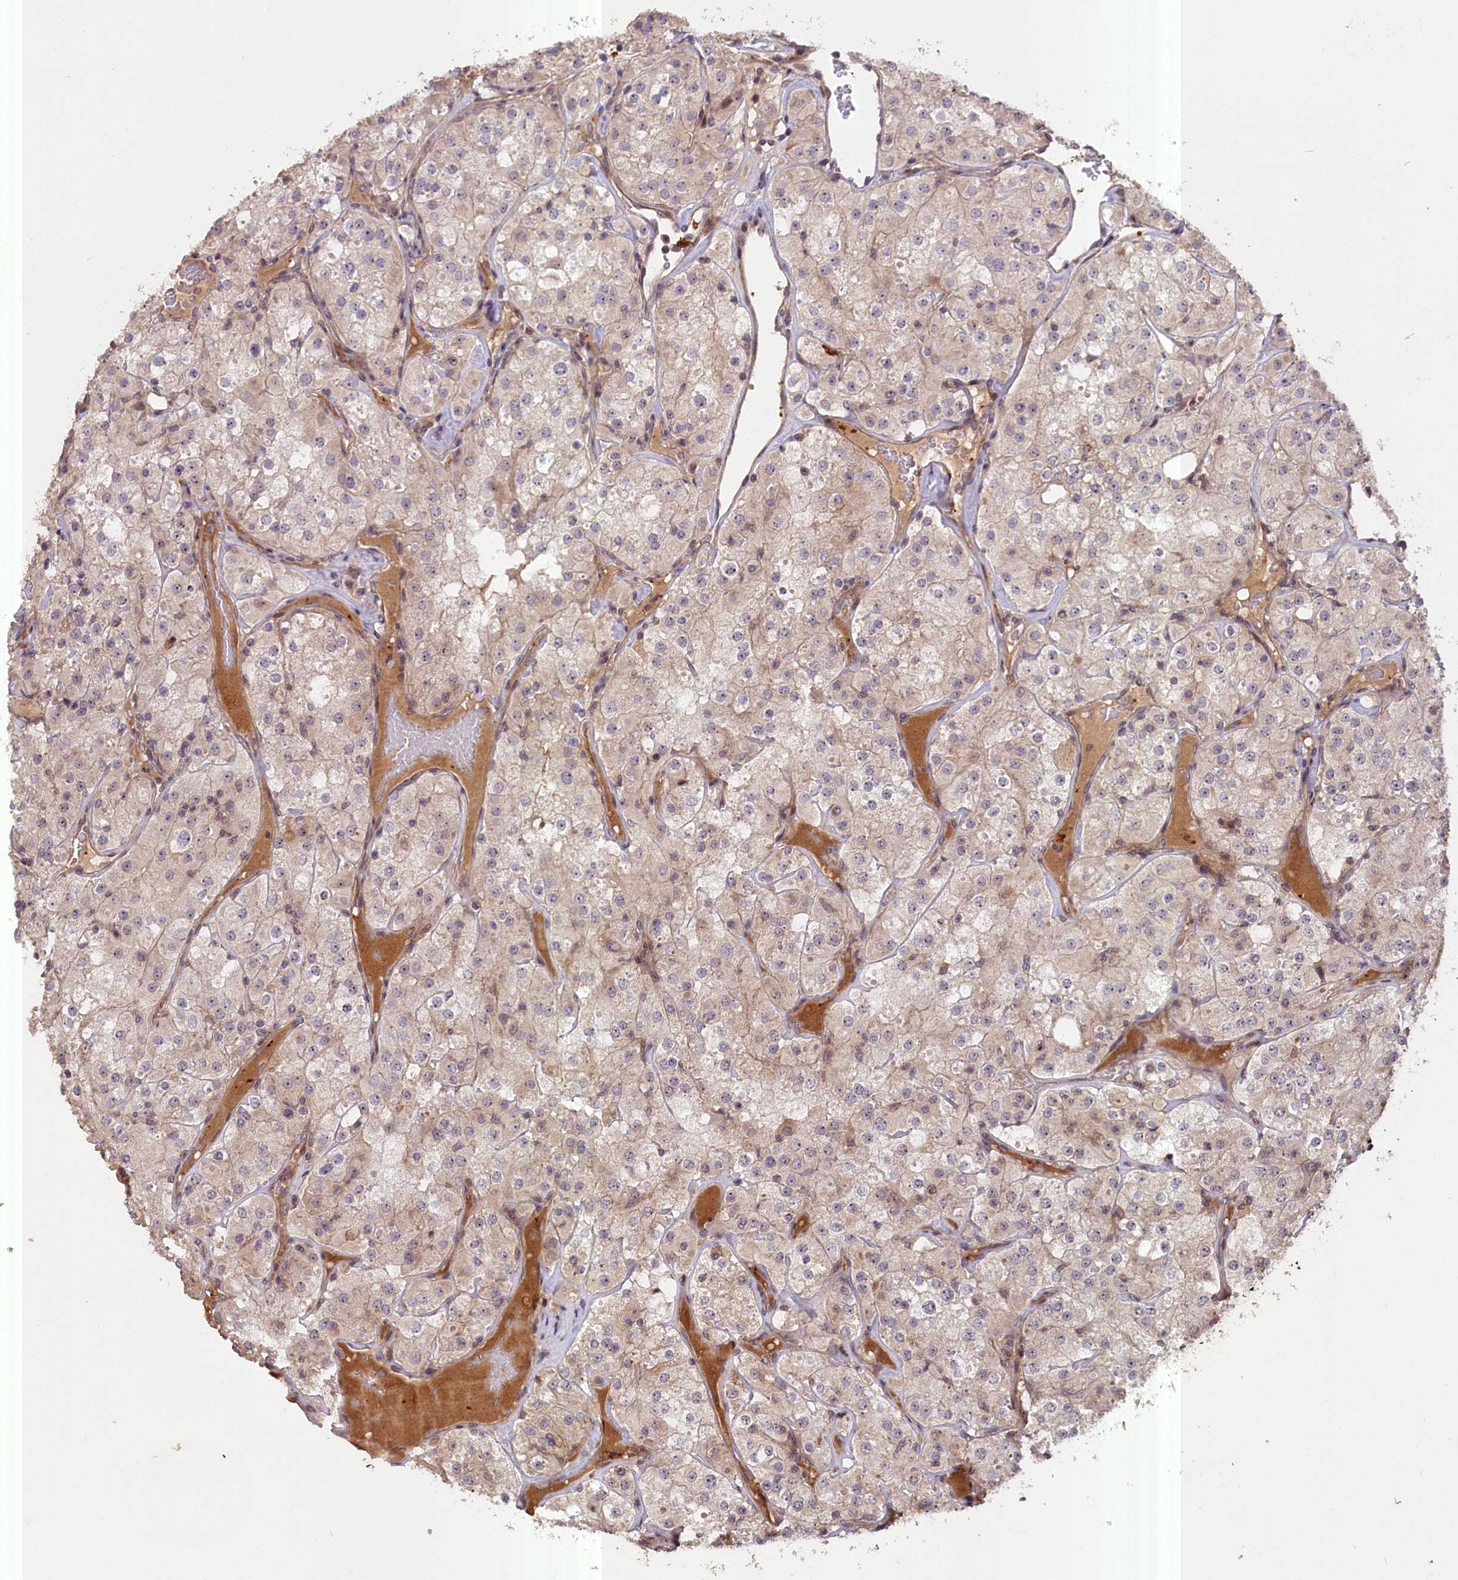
{"staining": {"intensity": "weak", "quantity": "25%-75%", "location": "cytoplasmic/membranous,nuclear"}, "tissue": "renal cancer", "cell_type": "Tumor cells", "image_type": "cancer", "snomed": [{"axis": "morphology", "description": "Adenocarcinoma, NOS"}, {"axis": "topography", "description": "Kidney"}], "caption": "Immunohistochemistry (IHC) (DAB) staining of human renal cancer (adenocarcinoma) exhibits weak cytoplasmic/membranous and nuclear protein positivity in about 25%-75% of tumor cells.", "gene": "FUZ", "patient": {"sex": "male", "age": 77}}